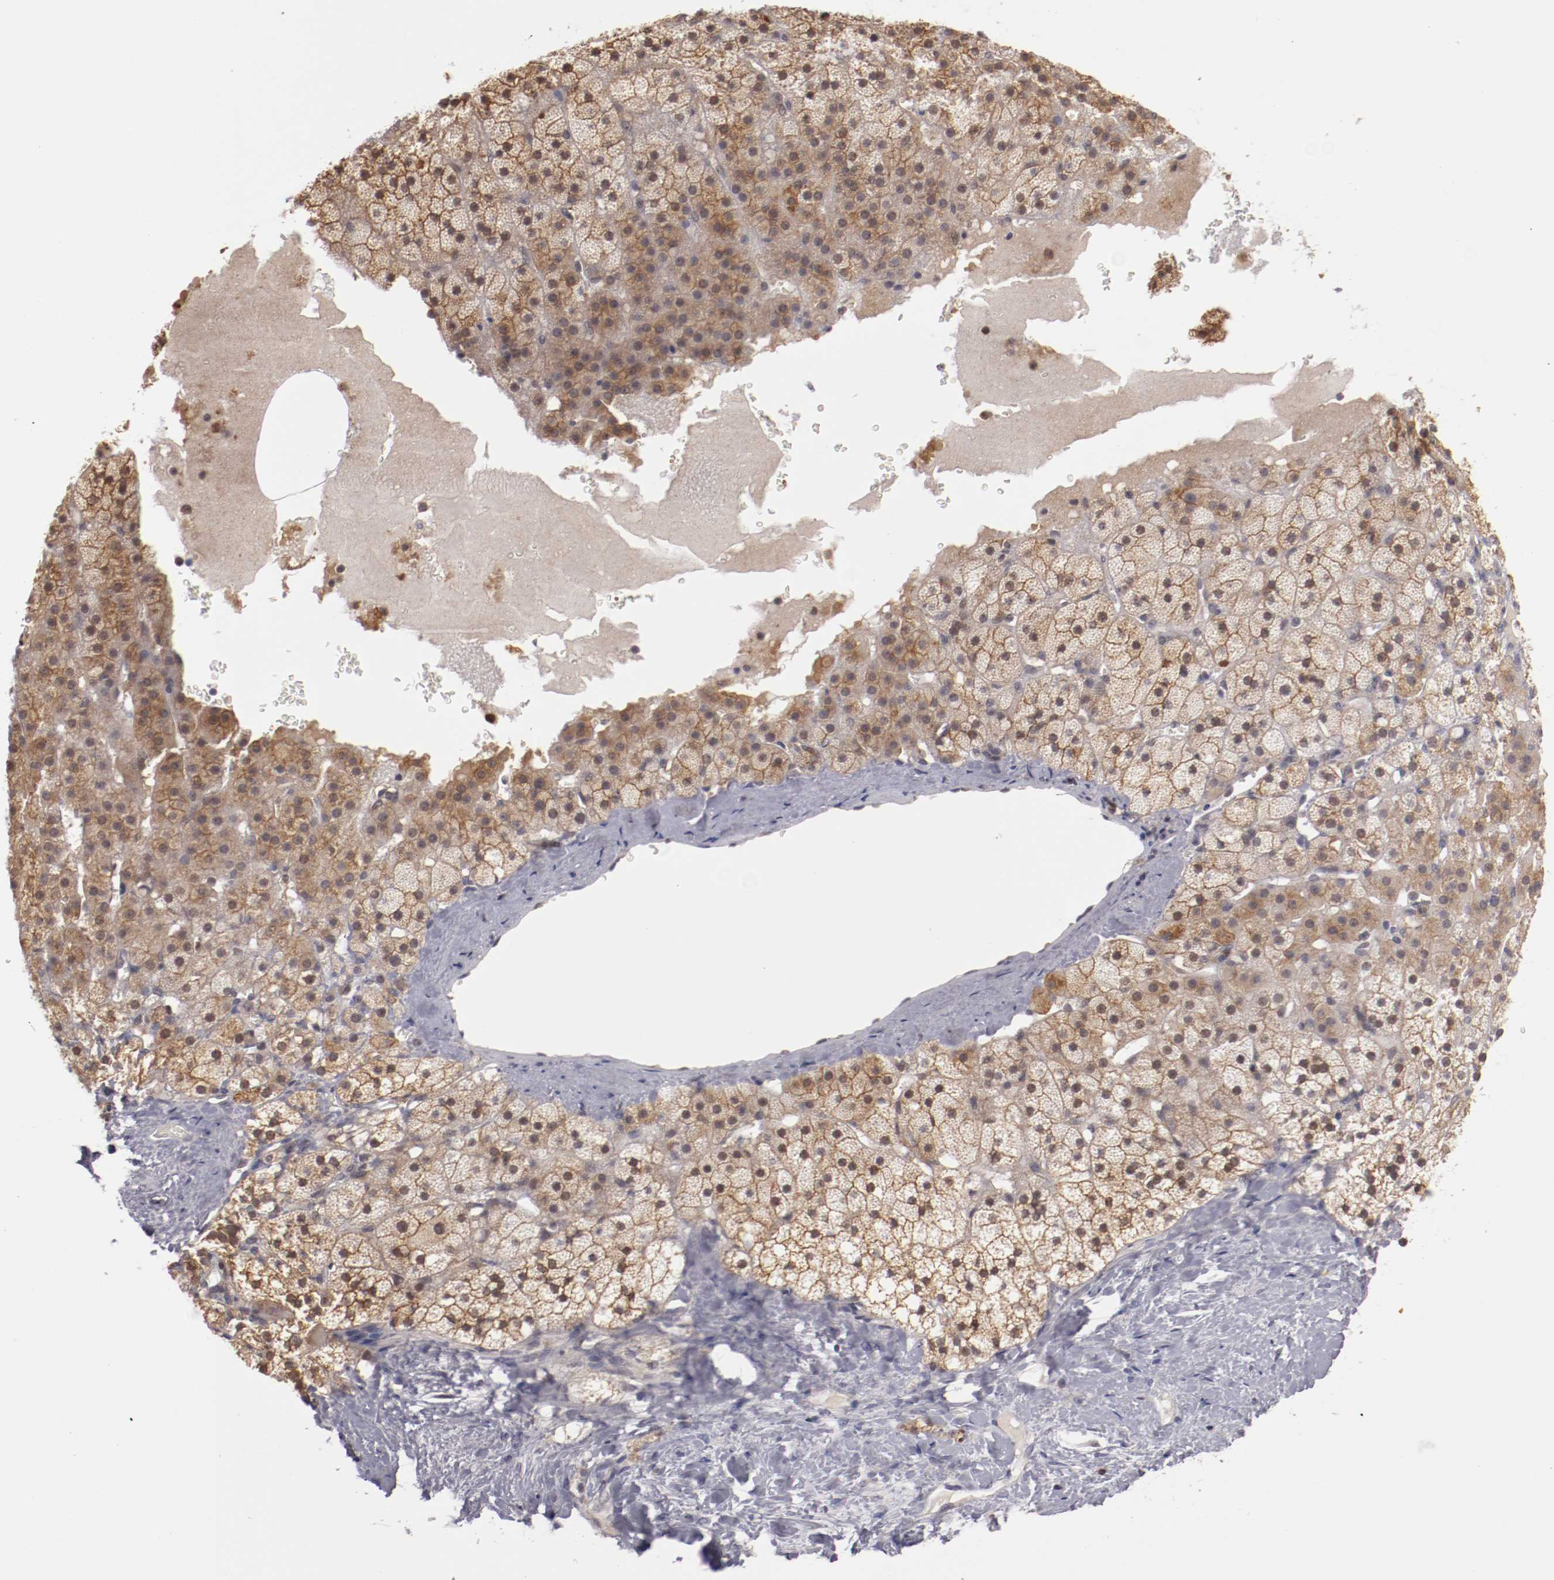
{"staining": {"intensity": "moderate", "quantity": ">75%", "location": "cytoplasmic/membranous"}, "tissue": "adrenal gland", "cell_type": "Glandular cells", "image_type": "normal", "snomed": [{"axis": "morphology", "description": "Normal tissue, NOS"}, {"axis": "topography", "description": "Adrenal gland"}], "caption": "Unremarkable adrenal gland demonstrates moderate cytoplasmic/membranous staining in about >75% of glandular cells, visualized by immunohistochemistry. (DAB IHC, brown staining for protein, blue staining for nuclei).", "gene": "STX3", "patient": {"sex": "male", "age": 35}}